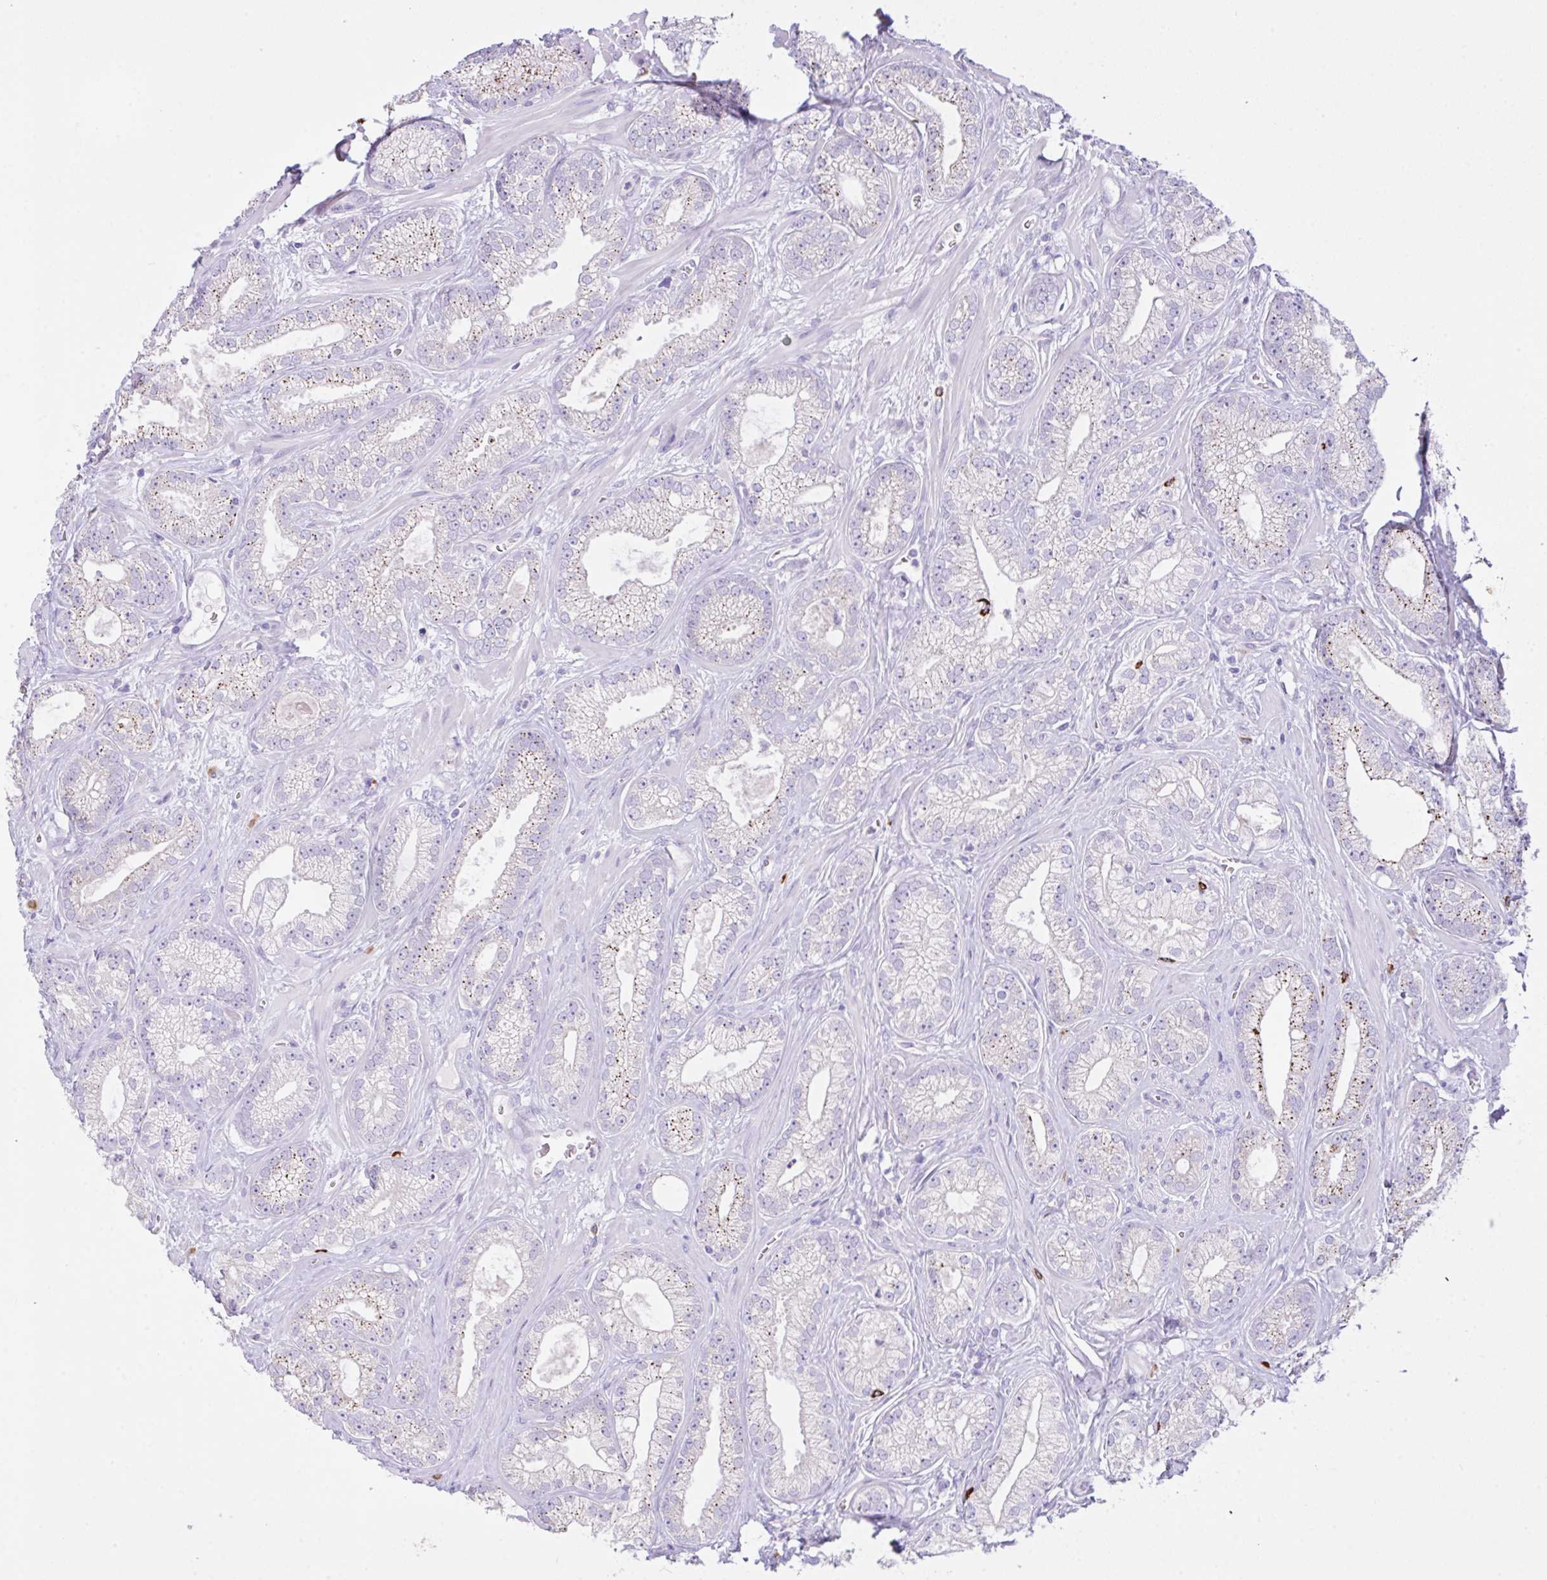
{"staining": {"intensity": "strong", "quantity": "25%-75%", "location": "cytoplasmic/membranous"}, "tissue": "prostate cancer", "cell_type": "Tumor cells", "image_type": "cancer", "snomed": [{"axis": "morphology", "description": "Adenocarcinoma, High grade"}, {"axis": "topography", "description": "Prostate"}], "caption": "The photomicrograph reveals a brown stain indicating the presence of a protein in the cytoplasmic/membranous of tumor cells in prostate cancer.", "gene": "CST11", "patient": {"sex": "male", "age": 66}}